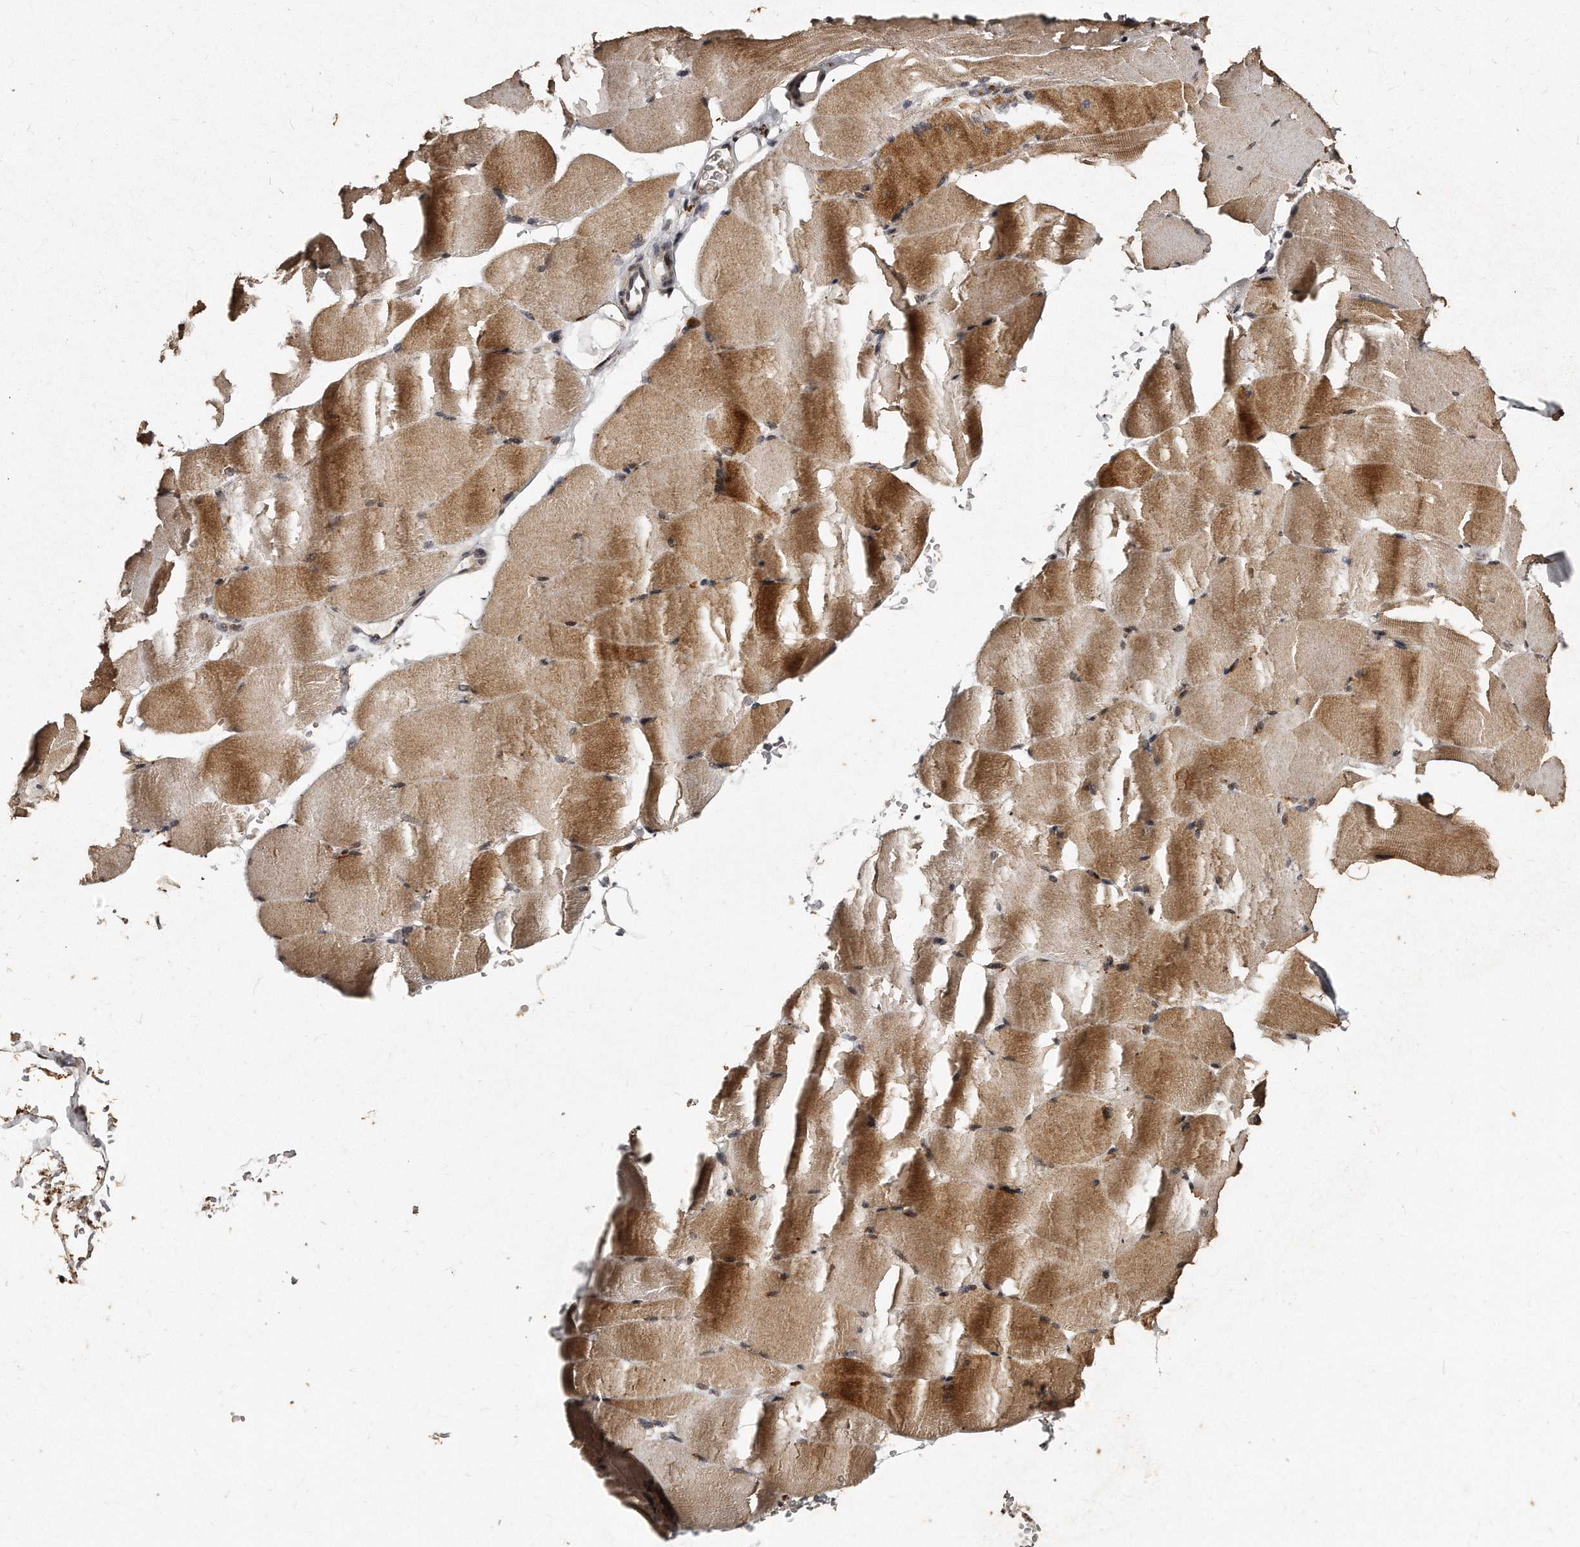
{"staining": {"intensity": "moderate", "quantity": ">75%", "location": "cytoplasmic/membranous"}, "tissue": "skeletal muscle", "cell_type": "Myocytes", "image_type": "normal", "snomed": [{"axis": "morphology", "description": "Normal tissue, NOS"}, {"axis": "topography", "description": "Skeletal muscle"}, {"axis": "topography", "description": "Parathyroid gland"}], "caption": "Immunohistochemistry (IHC) histopathology image of unremarkable skeletal muscle stained for a protein (brown), which displays medium levels of moderate cytoplasmic/membranous expression in approximately >75% of myocytes.", "gene": "TSHR", "patient": {"sex": "female", "age": 37}}